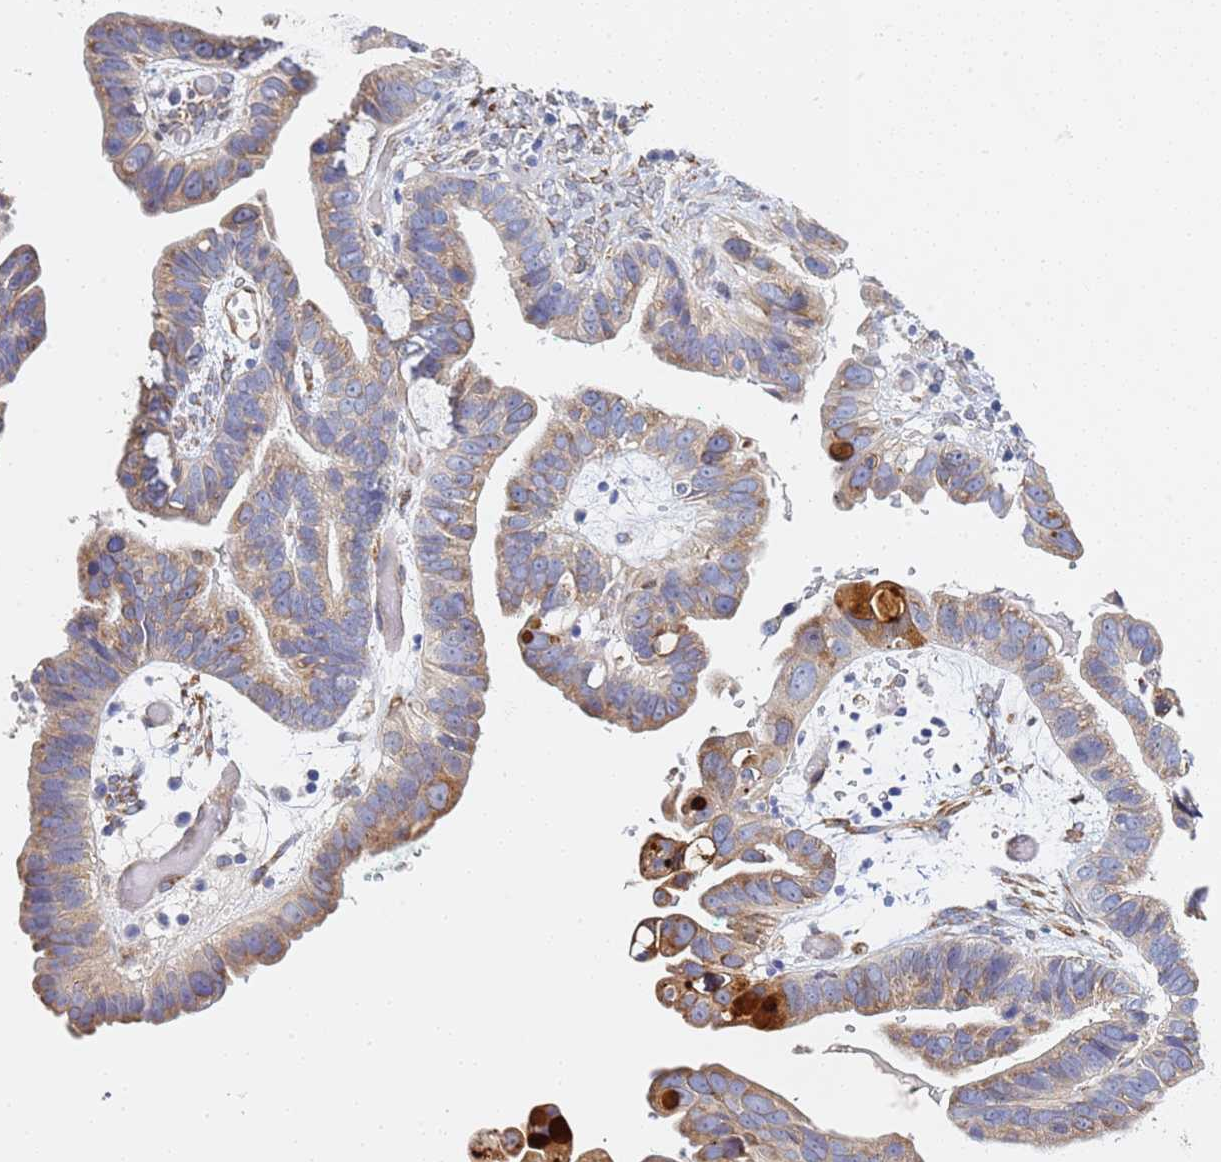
{"staining": {"intensity": "moderate", "quantity": "25%-75%", "location": "cytoplasmic/membranous"}, "tissue": "ovarian cancer", "cell_type": "Tumor cells", "image_type": "cancer", "snomed": [{"axis": "morphology", "description": "Cystadenocarcinoma, serous, NOS"}, {"axis": "topography", "description": "Ovary"}], "caption": "The immunohistochemical stain highlights moderate cytoplasmic/membranous expression in tumor cells of ovarian cancer tissue.", "gene": "GDAP2", "patient": {"sex": "female", "age": 56}}